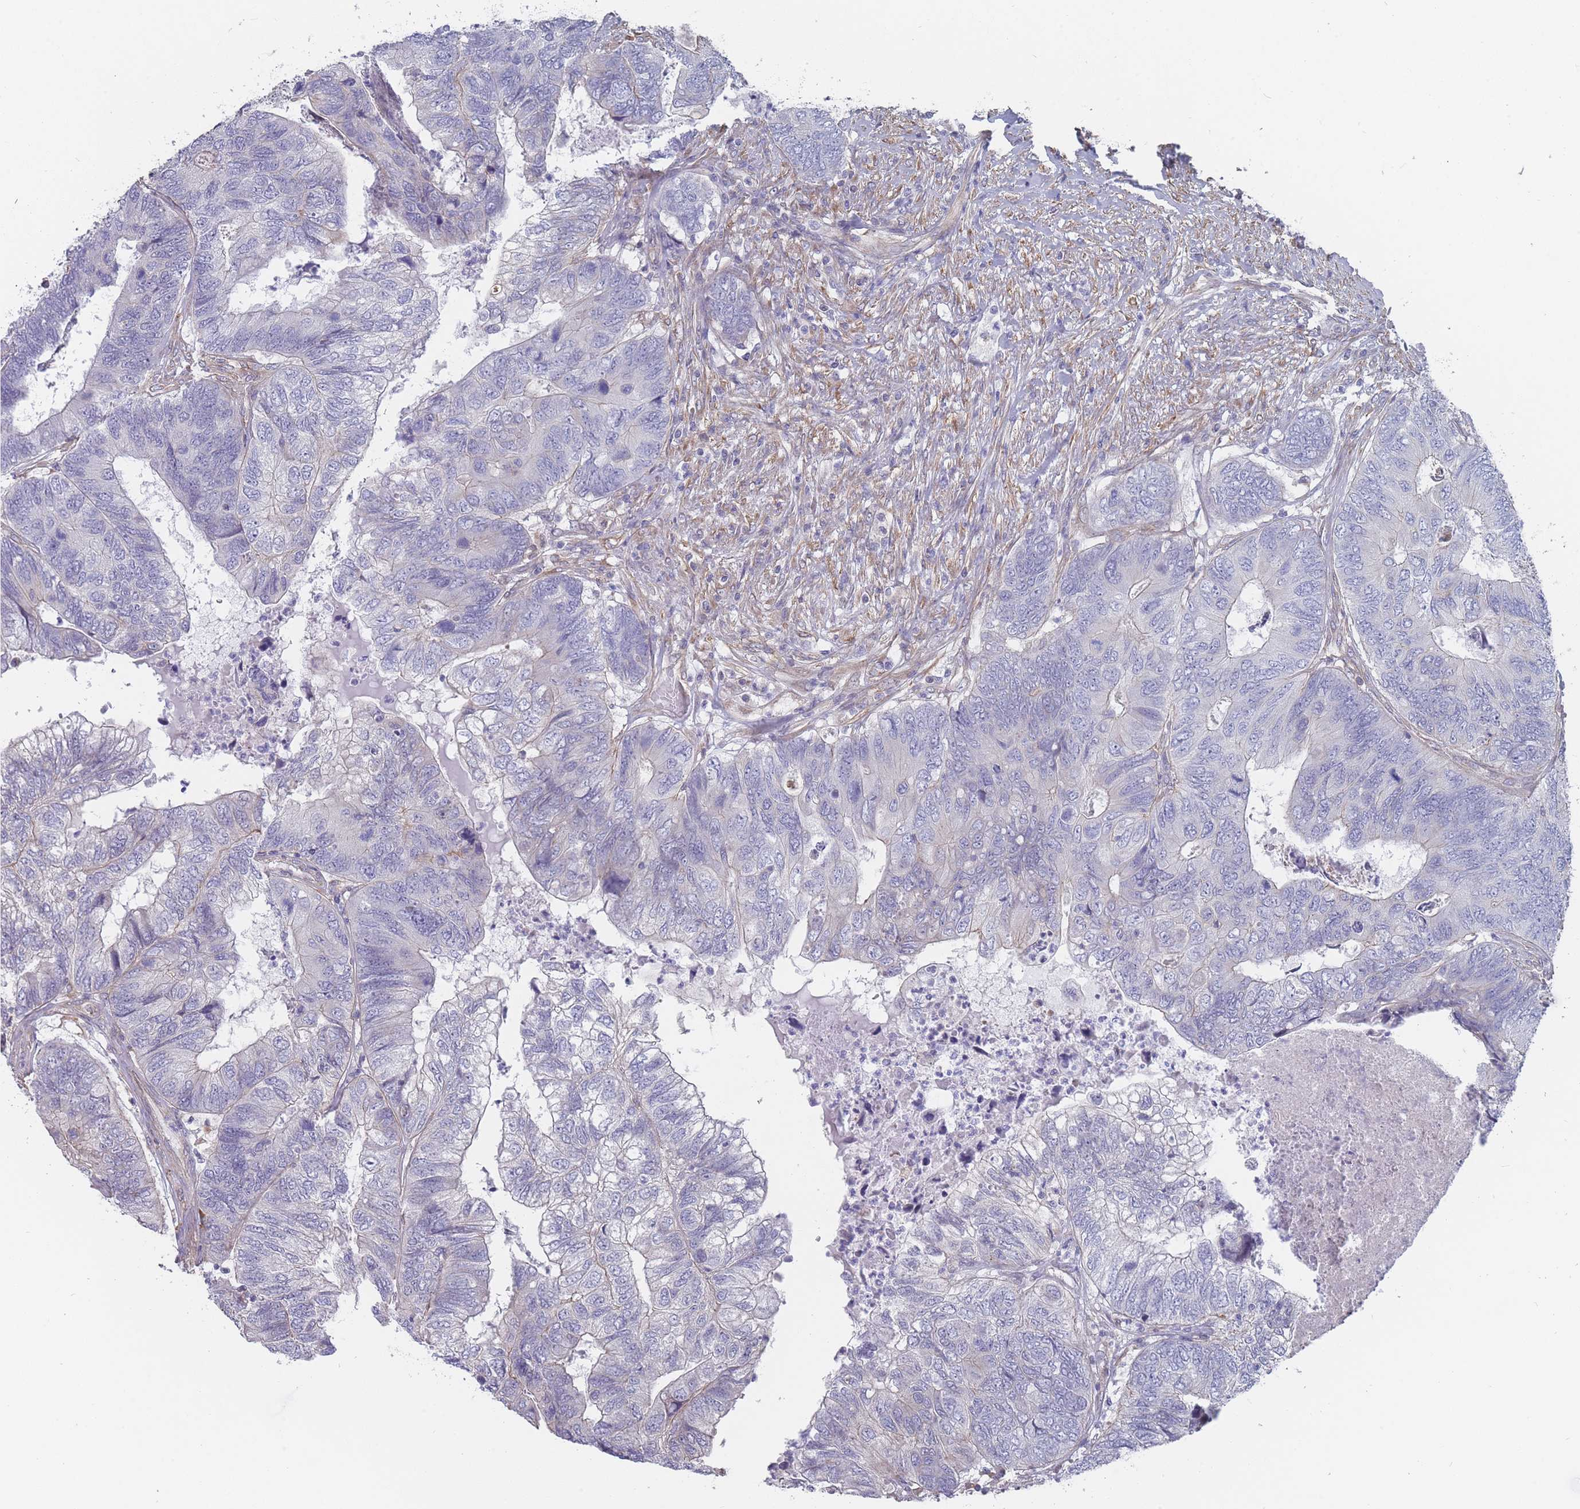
{"staining": {"intensity": "negative", "quantity": "none", "location": "none"}, "tissue": "colorectal cancer", "cell_type": "Tumor cells", "image_type": "cancer", "snomed": [{"axis": "morphology", "description": "Adenocarcinoma, NOS"}, {"axis": "topography", "description": "Colon"}], "caption": "The image displays no significant positivity in tumor cells of adenocarcinoma (colorectal).", "gene": "SLC1A6", "patient": {"sex": "female", "age": 67}}